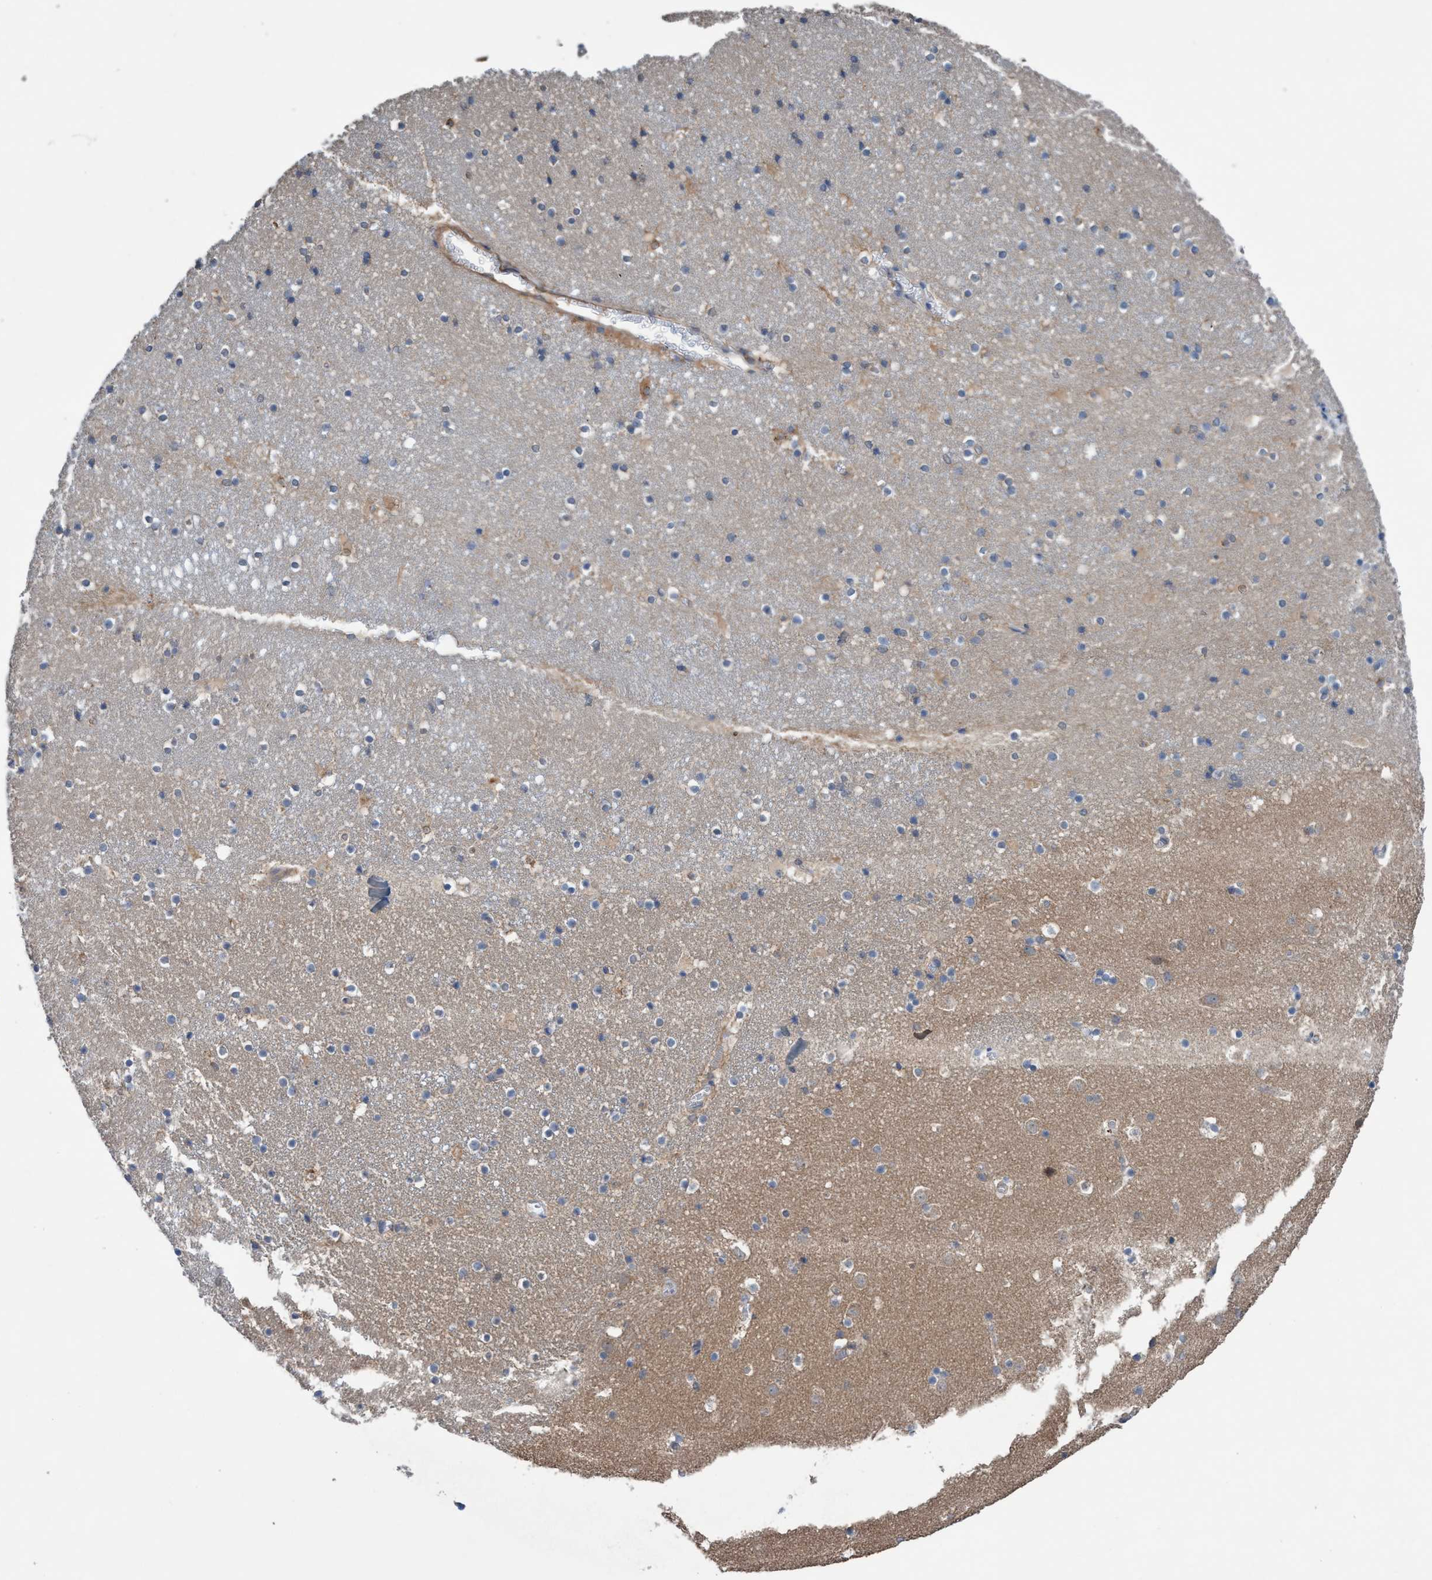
{"staining": {"intensity": "weak", "quantity": "<25%", "location": "cytoplasmic/membranous"}, "tissue": "caudate", "cell_type": "Glial cells", "image_type": "normal", "snomed": [{"axis": "morphology", "description": "Normal tissue, NOS"}, {"axis": "topography", "description": "Lateral ventricle wall"}], "caption": "Immunohistochemistry (IHC) photomicrograph of benign caudate stained for a protein (brown), which reveals no expression in glial cells. Nuclei are stained in blue.", "gene": "GLOD4", "patient": {"sex": "male", "age": 45}}